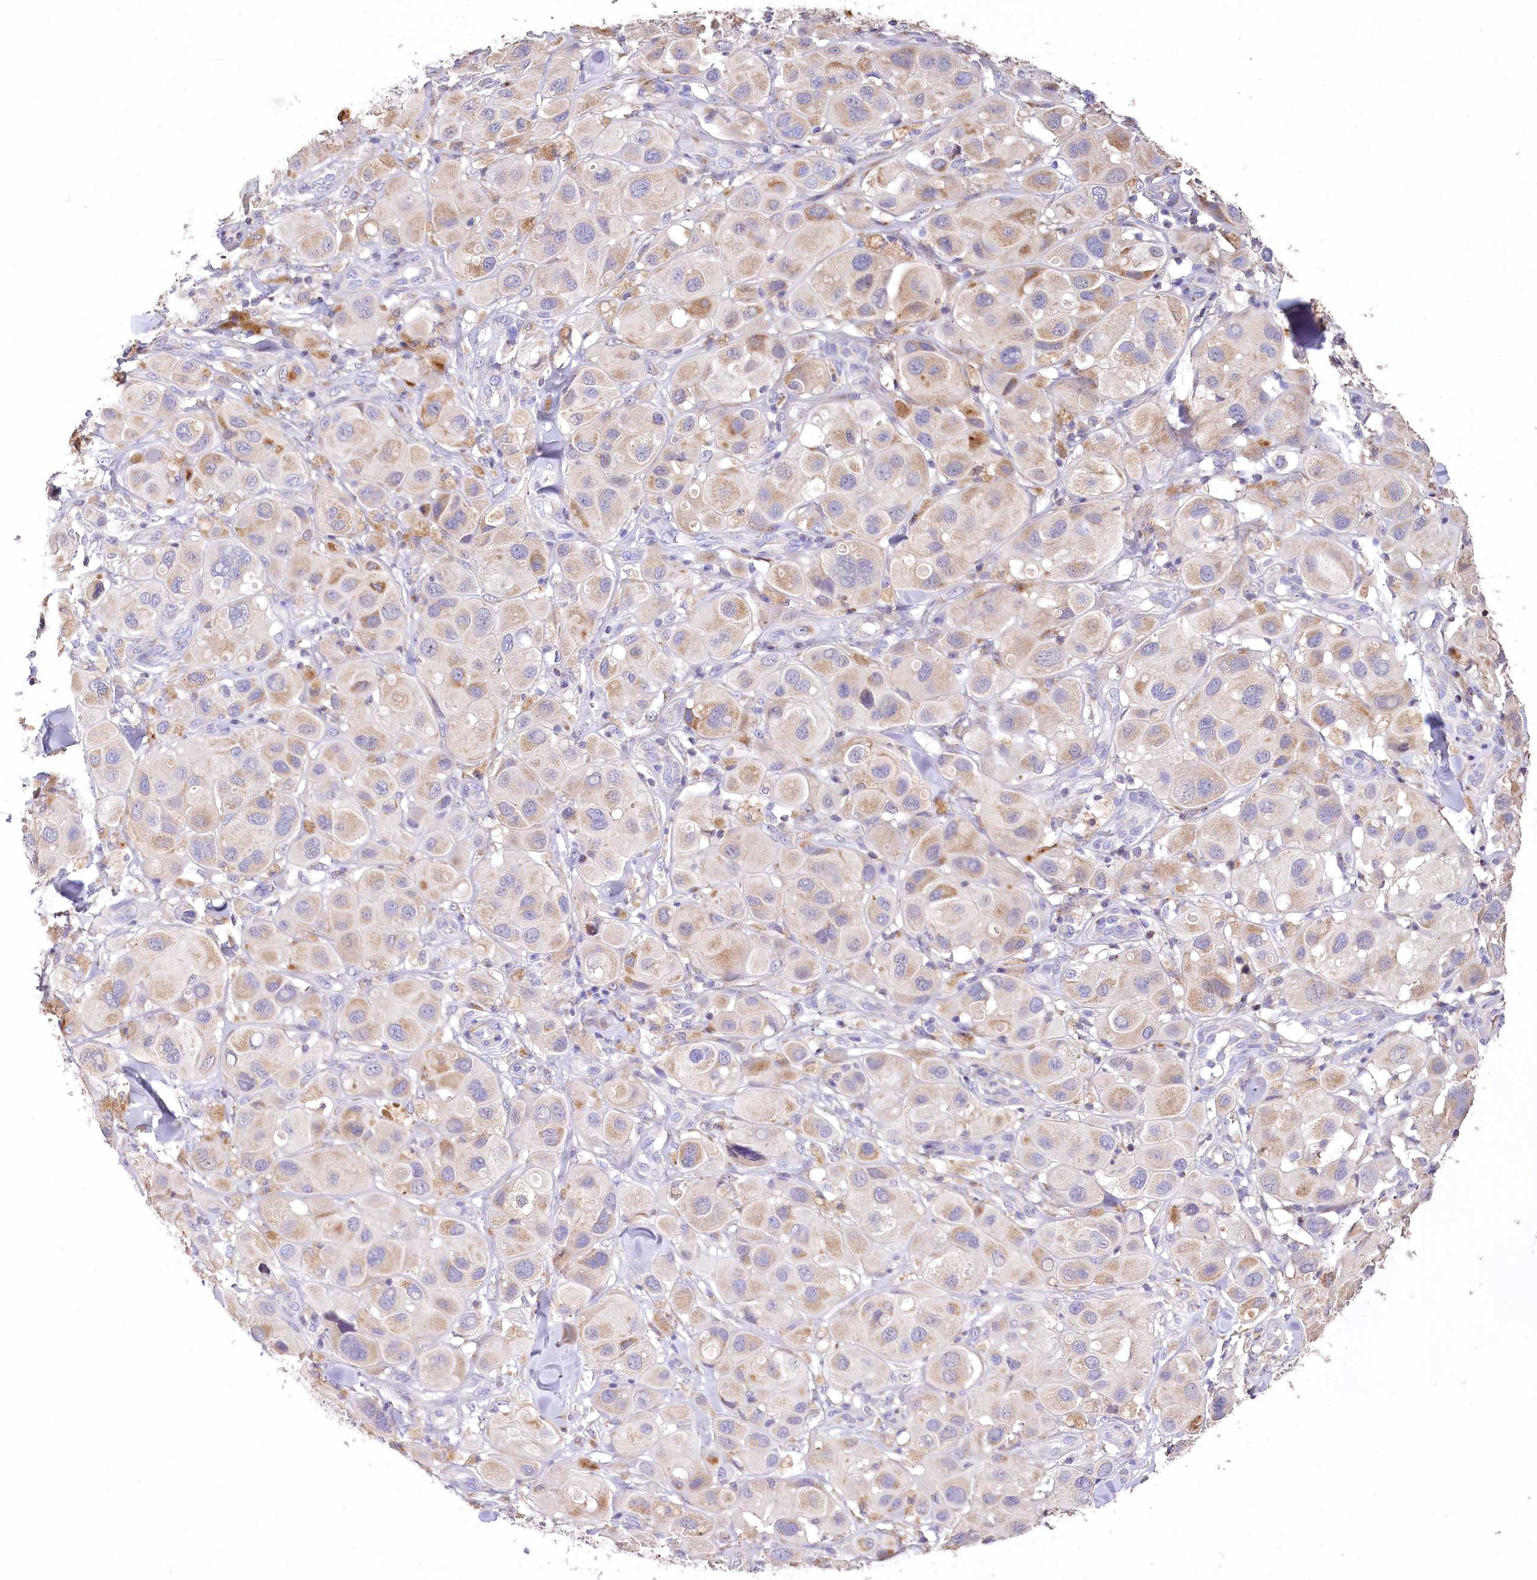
{"staining": {"intensity": "weak", "quantity": ">75%", "location": "cytoplasmic/membranous"}, "tissue": "melanoma", "cell_type": "Tumor cells", "image_type": "cancer", "snomed": [{"axis": "morphology", "description": "Malignant melanoma, Metastatic site"}, {"axis": "topography", "description": "Skin"}], "caption": "Protein expression analysis of melanoma demonstrates weak cytoplasmic/membranous expression in approximately >75% of tumor cells.", "gene": "PTER", "patient": {"sex": "male", "age": 41}}